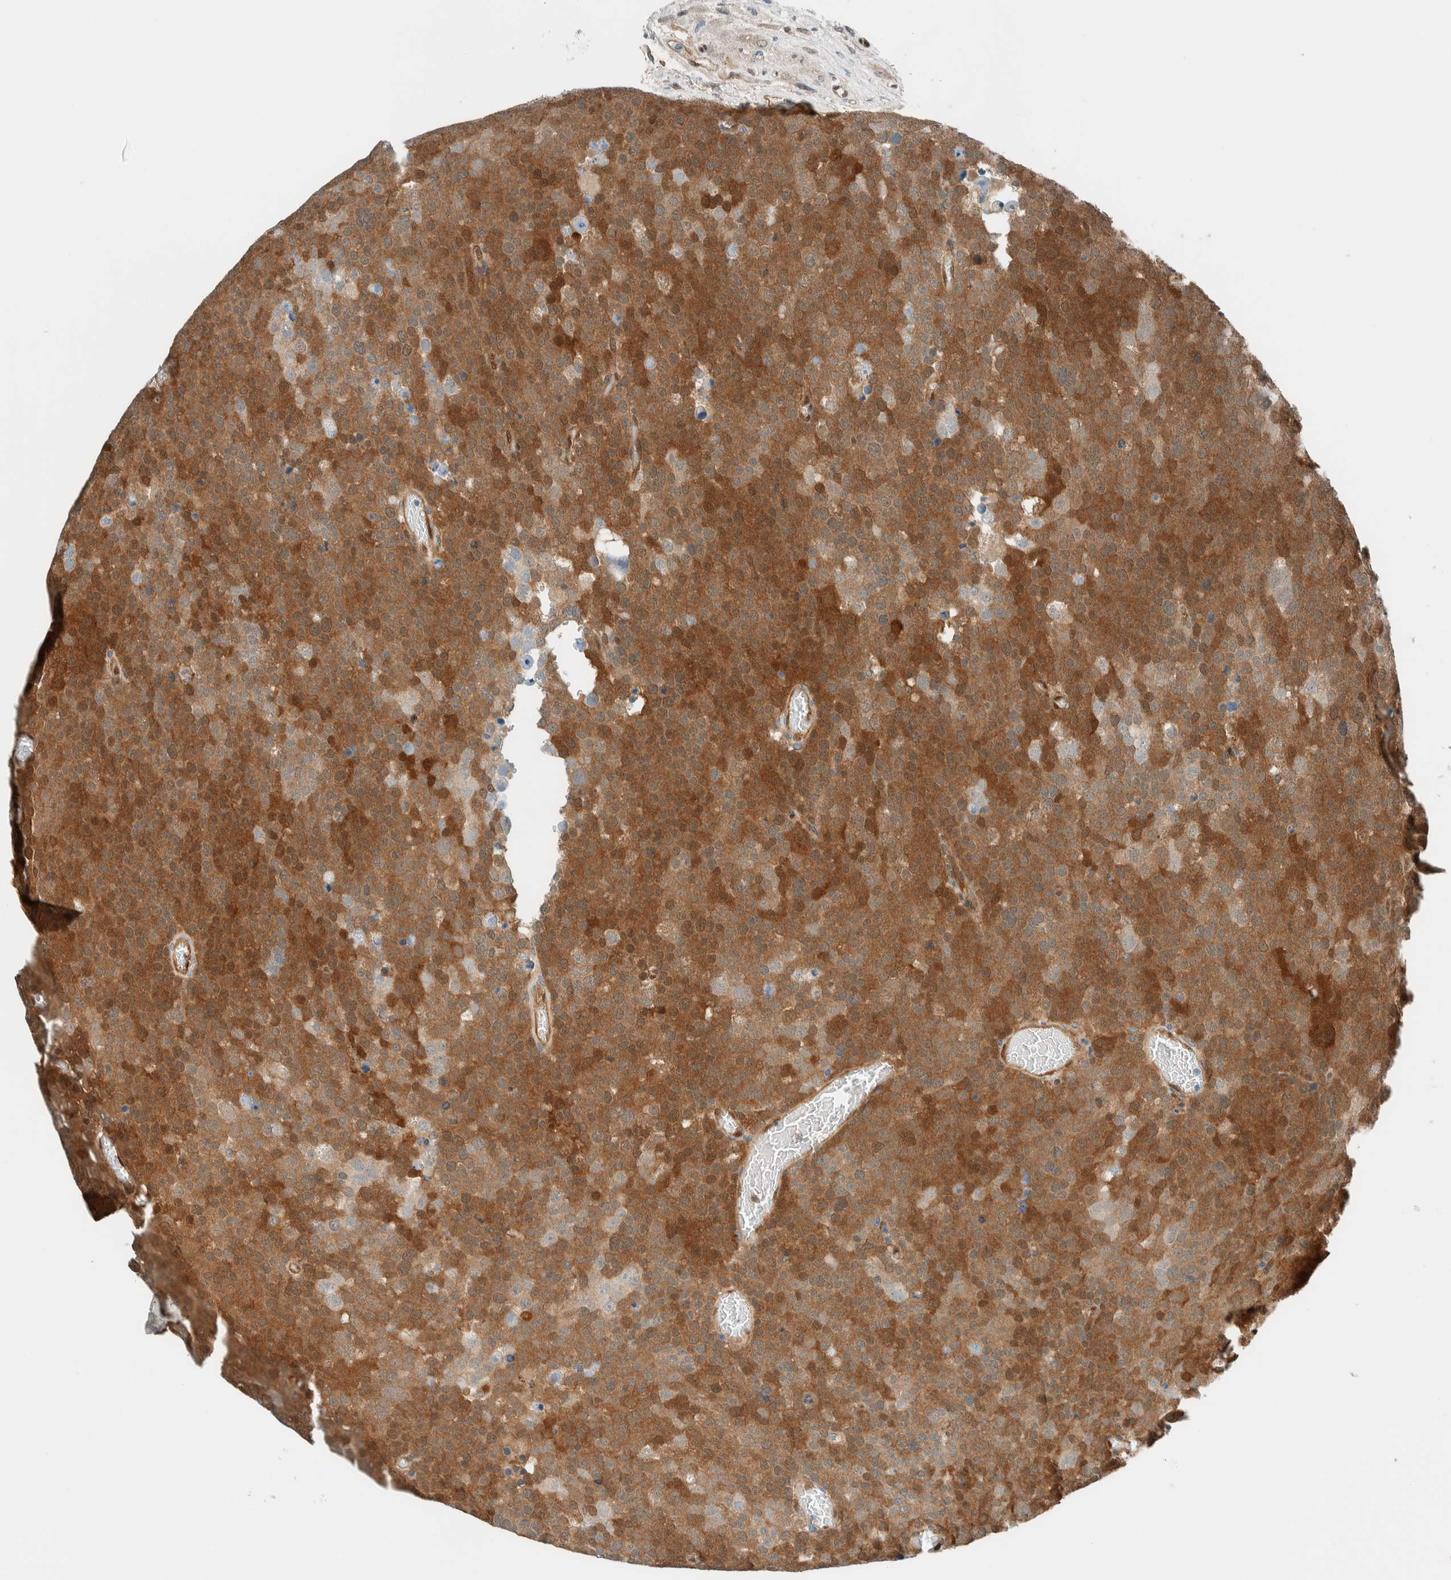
{"staining": {"intensity": "strong", "quantity": ">75%", "location": "cytoplasmic/membranous,nuclear"}, "tissue": "testis cancer", "cell_type": "Tumor cells", "image_type": "cancer", "snomed": [{"axis": "morphology", "description": "Seminoma, NOS"}, {"axis": "topography", "description": "Testis"}], "caption": "There is high levels of strong cytoplasmic/membranous and nuclear positivity in tumor cells of seminoma (testis), as demonstrated by immunohistochemical staining (brown color).", "gene": "NXN", "patient": {"sex": "male", "age": 71}}